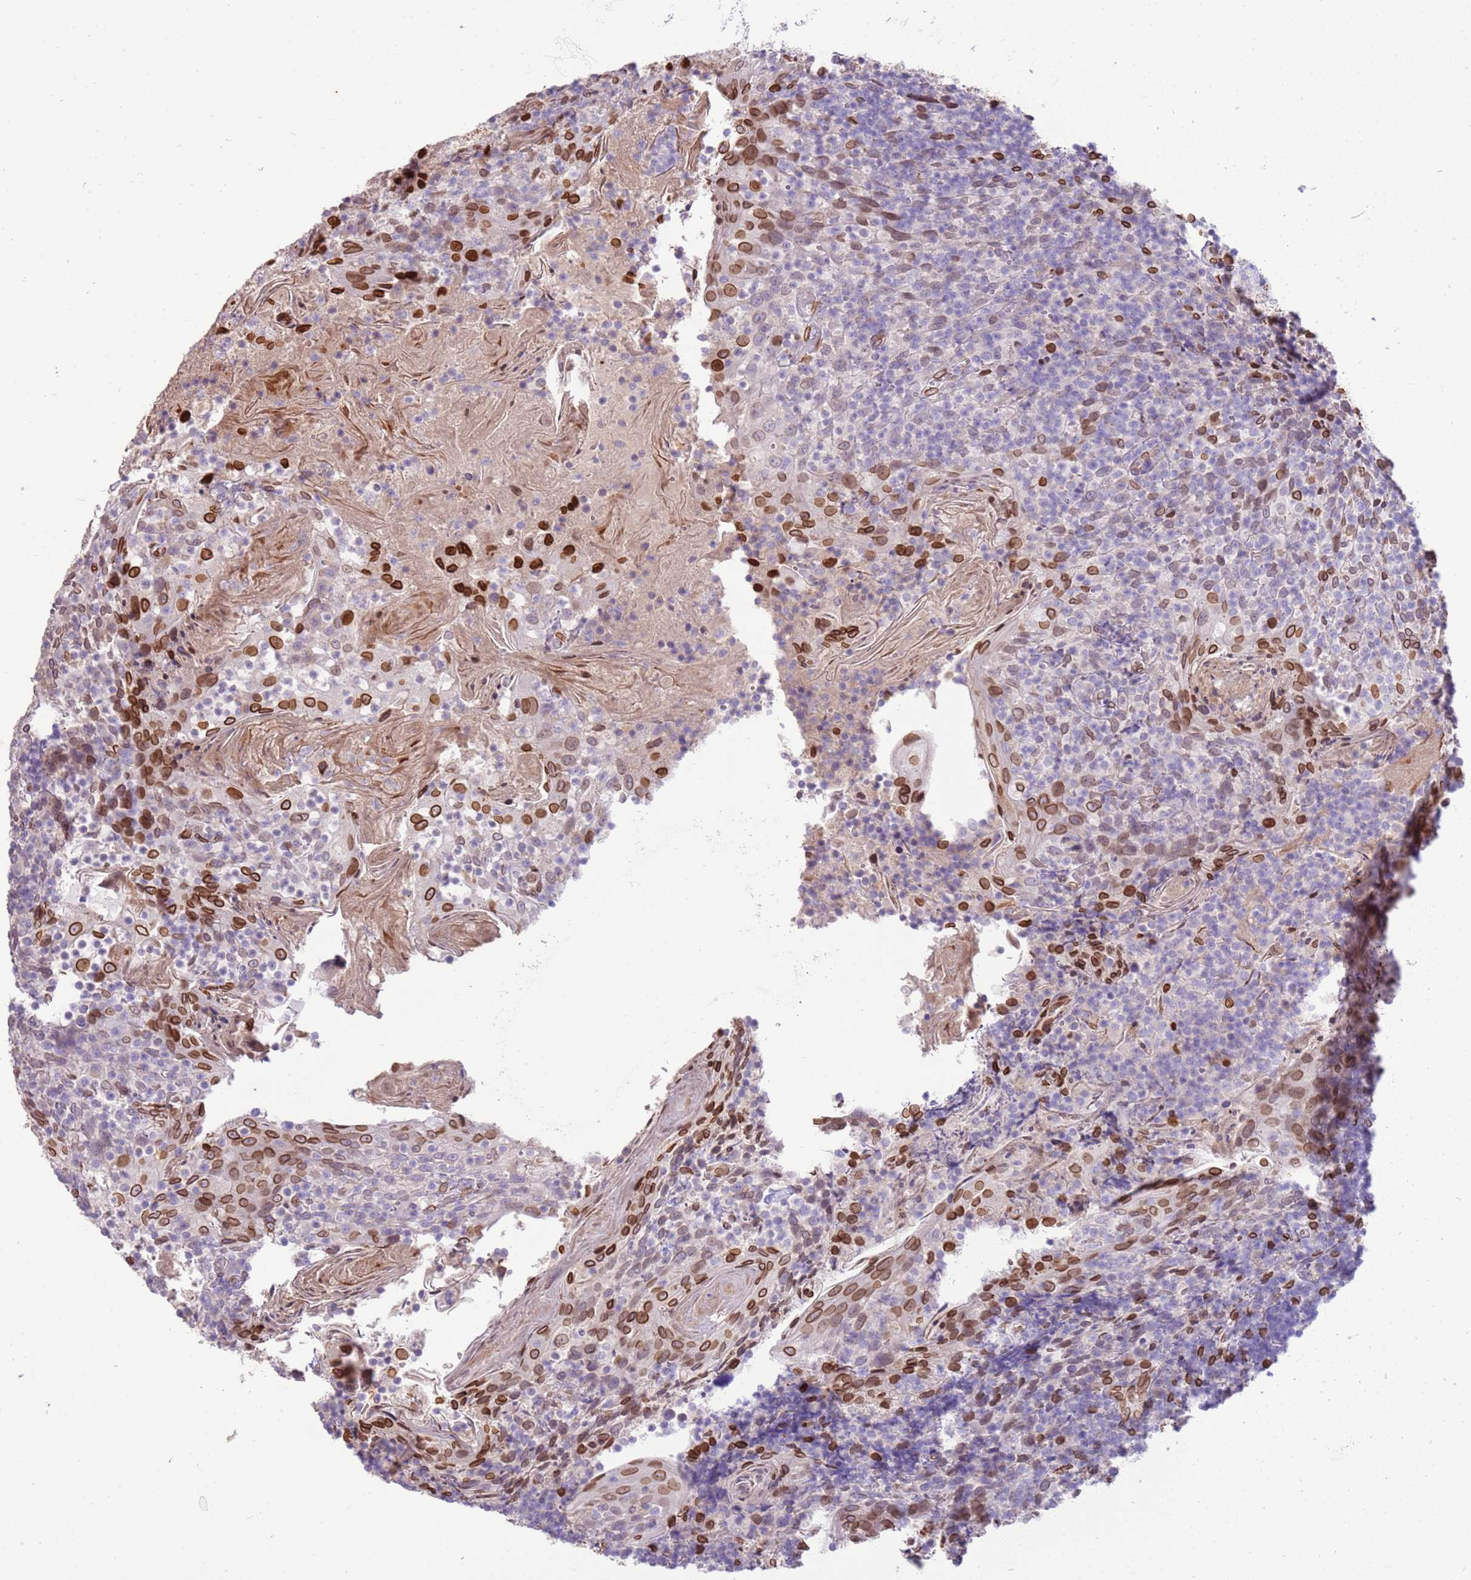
{"staining": {"intensity": "strong", "quantity": "<25%", "location": "cytoplasmic/membranous,nuclear"}, "tissue": "tonsil", "cell_type": "Germinal center cells", "image_type": "normal", "snomed": [{"axis": "morphology", "description": "Normal tissue, NOS"}, {"axis": "topography", "description": "Tonsil"}], "caption": "Immunohistochemical staining of unremarkable tonsil displays medium levels of strong cytoplasmic/membranous,nuclear positivity in approximately <25% of germinal center cells. (Brightfield microscopy of DAB IHC at high magnification).", "gene": "TMEM47", "patient": {"sex": "female", "age": 10}}